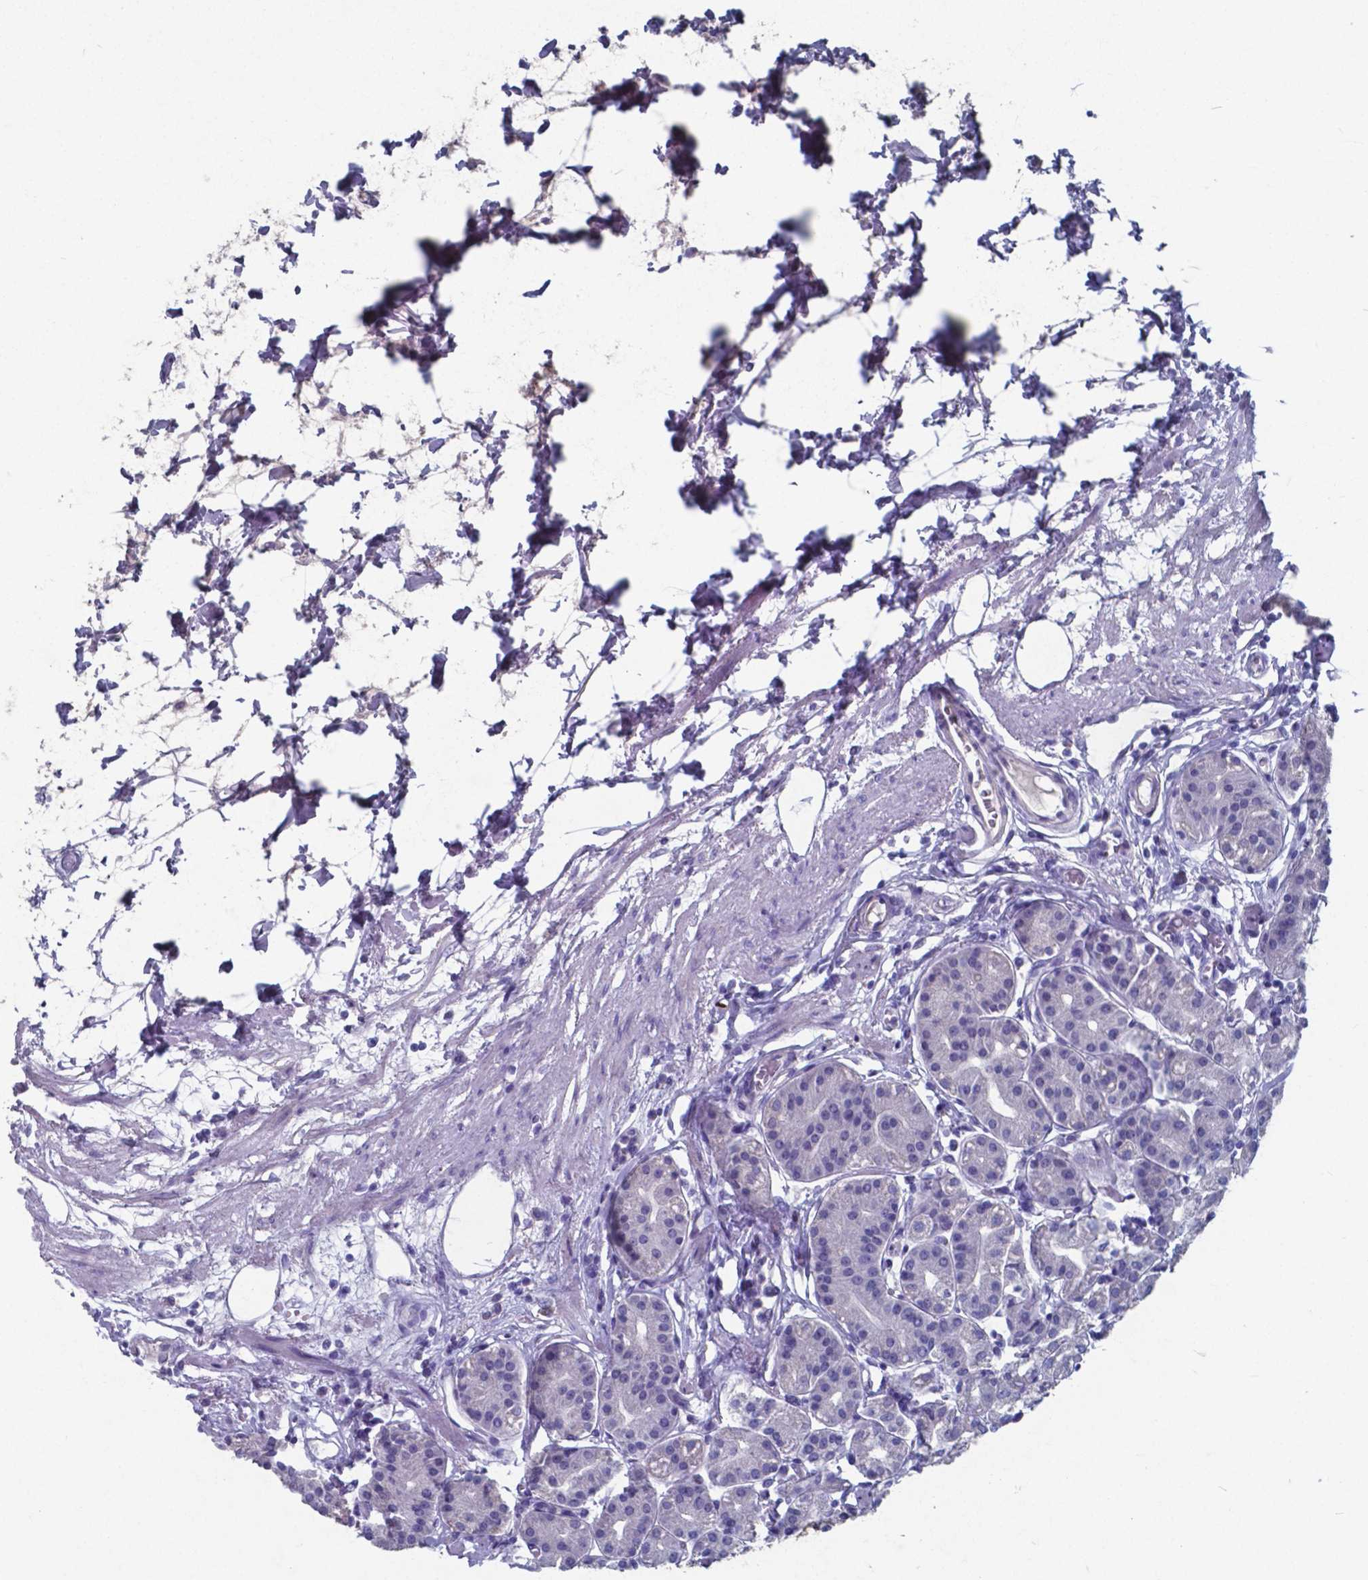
{"staining": {"intensity": "weak", "quantity": "<25%", "location": "cytoplasmic/membranous"}, "tissue": "stomach", "cell_type": "Glandular cells", "image_type": "normal", "snomed": [{"axis": "morphology", "description": "Normal tissue, NOS"}, {"axis": "topography", "description": "Skeletal muscle"}, {"axis": "topography", "description": "Stomach"}], "caption": "Glandular cells are negative for brown protein staining in normal stomach. The staining is performed using DAB (3,3'-diaminobenzidine) brown chromogen with nuclei counter-stained in using hematoxylin.", "gene": "TTR", "patient": {"sex": "female", "age": 57}}